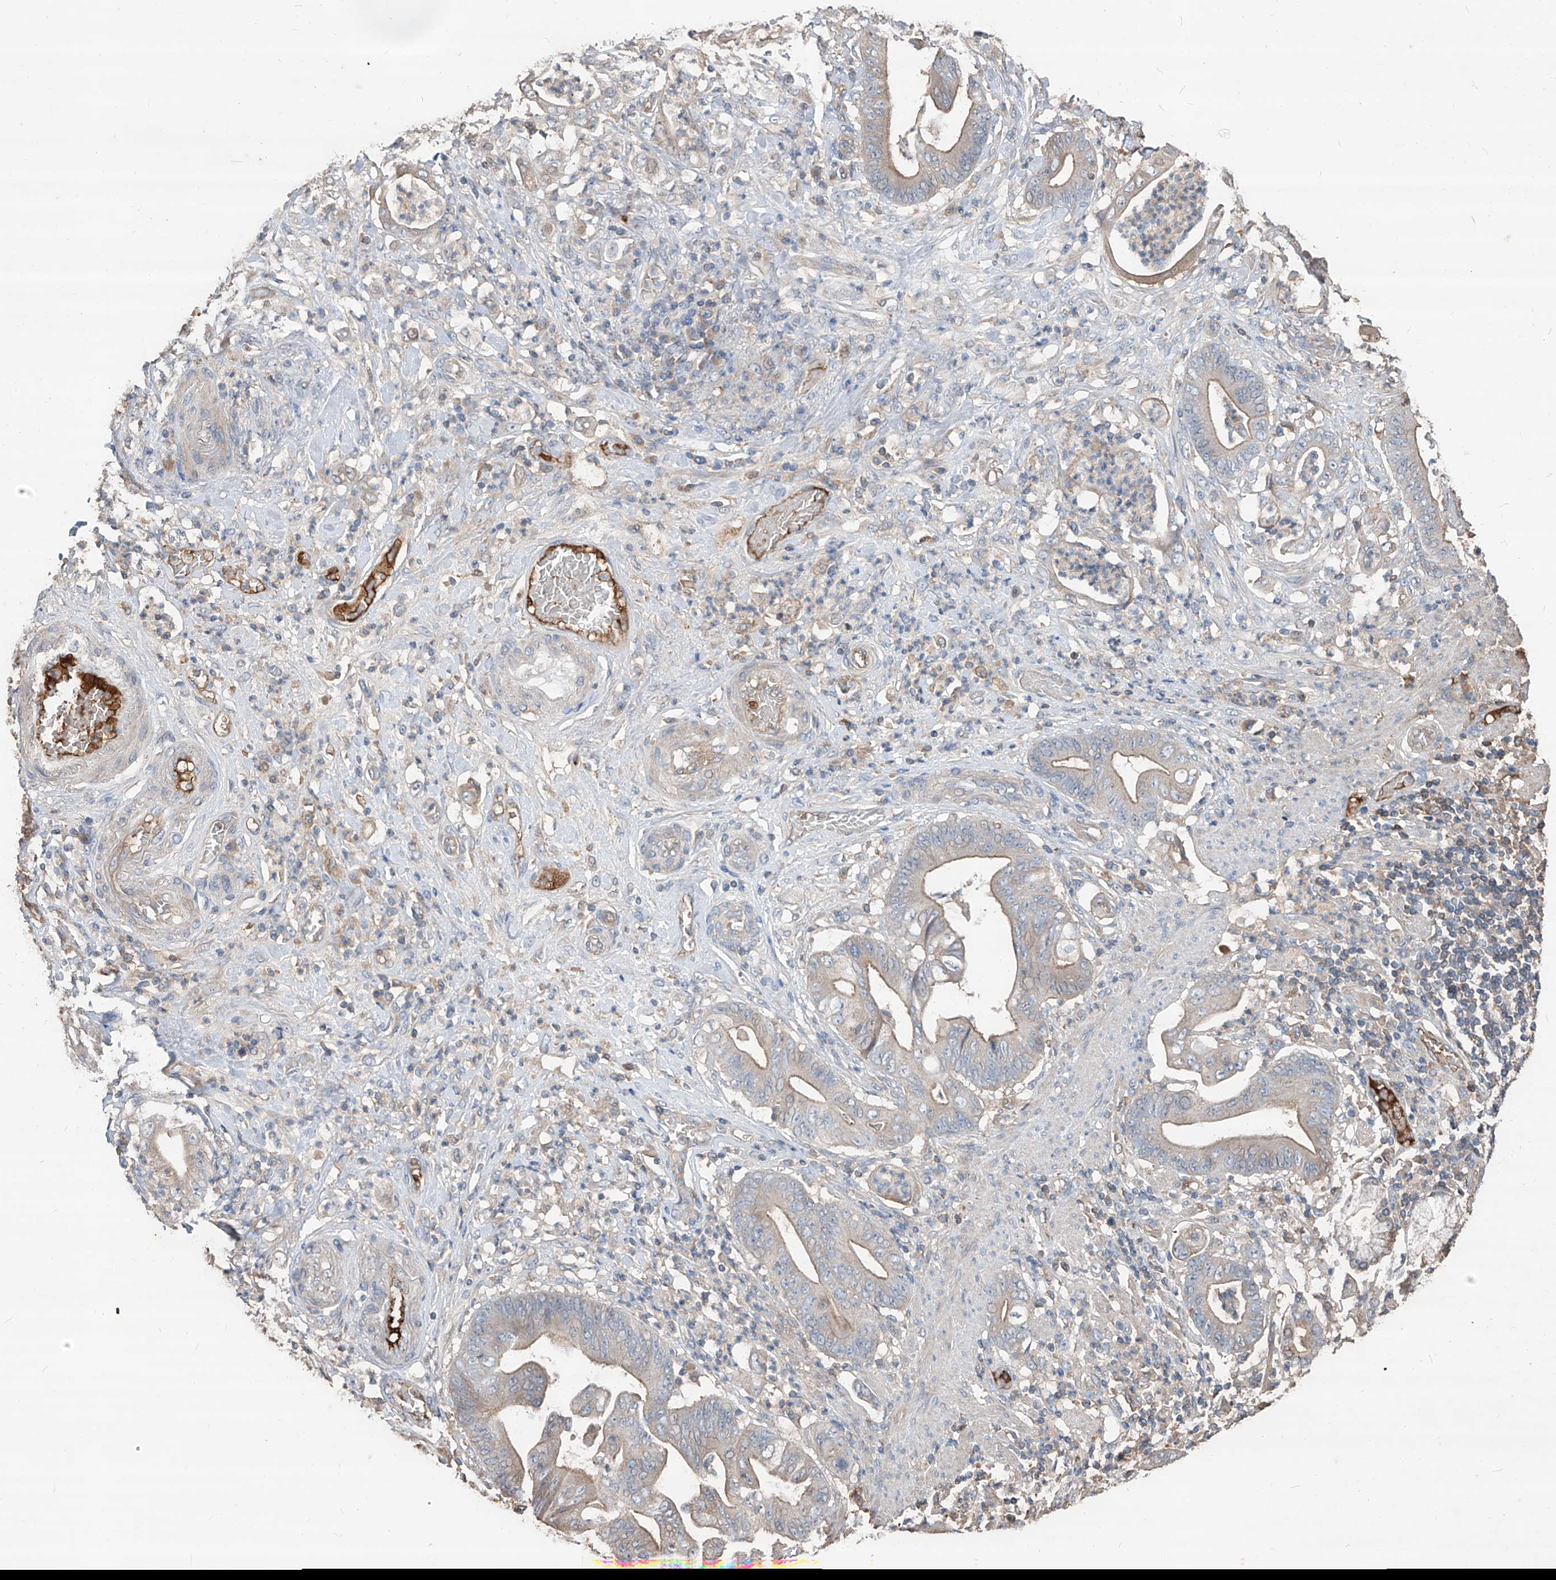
{"staining": {"intensity": "weak", "quantity": "25%-75%", "location": "cytoplasmic/membranous"}, "tissue": "stomach cancer", "cell_type": "Tumor cells", "image_type": "cancer", "snomed": [{"axis": "morphology", "description": "Adenocarcinoma, NOS"}, {"axis": "topography", "description": "Stomach"}], "caption": "Stomach cancer (adenocarcinoma) stained for a protein (brown) displays weak cytoplasmic/membranous positive positivity in approximately 25%-75% of tumor cells.", "gene": "EDN1", "patient": {"sex": "female", "age": 73}}